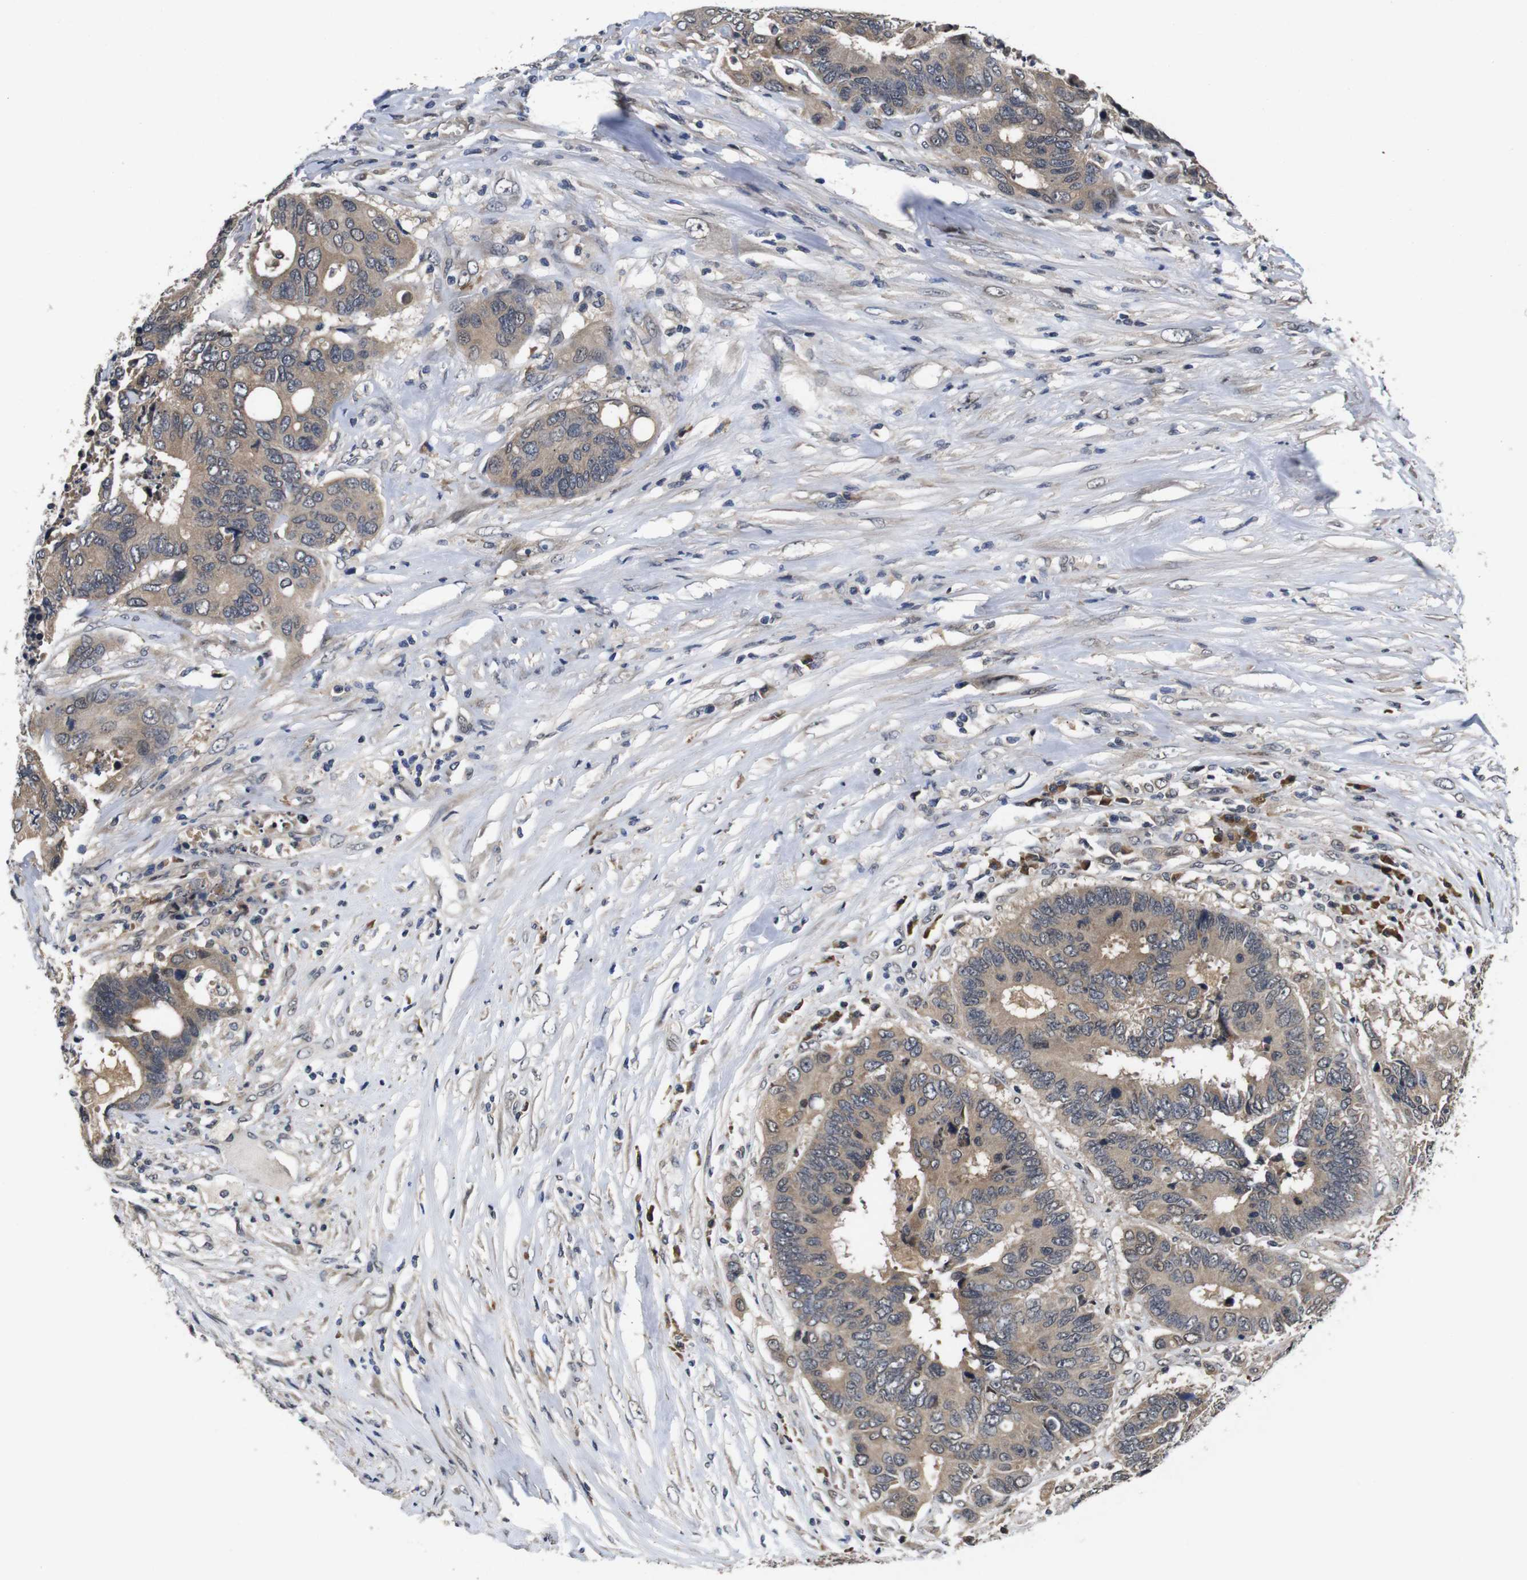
{"staining": {"intensity": "moderate", "quantity": ">75%", "location": "cytoplasmic/membranous"}, "tissue": "colorectal cancer", "cell_type": "Tumor cells", "image_type": "cancer", "snomed": [{"axis": "morphology", "description": "Adenocarcinoma, NOS"}, {"axis": "topography", "description": "Rectum"}], "caption": "IHC of human colorectal cancer (adenocarcinoma) reveals medium levels of moderate cytoplasmic/membranous positivity in approximately >75% of tumor cells.", "gene": "ZBTB46", "patient": {"sex": "male", "age": 55}}